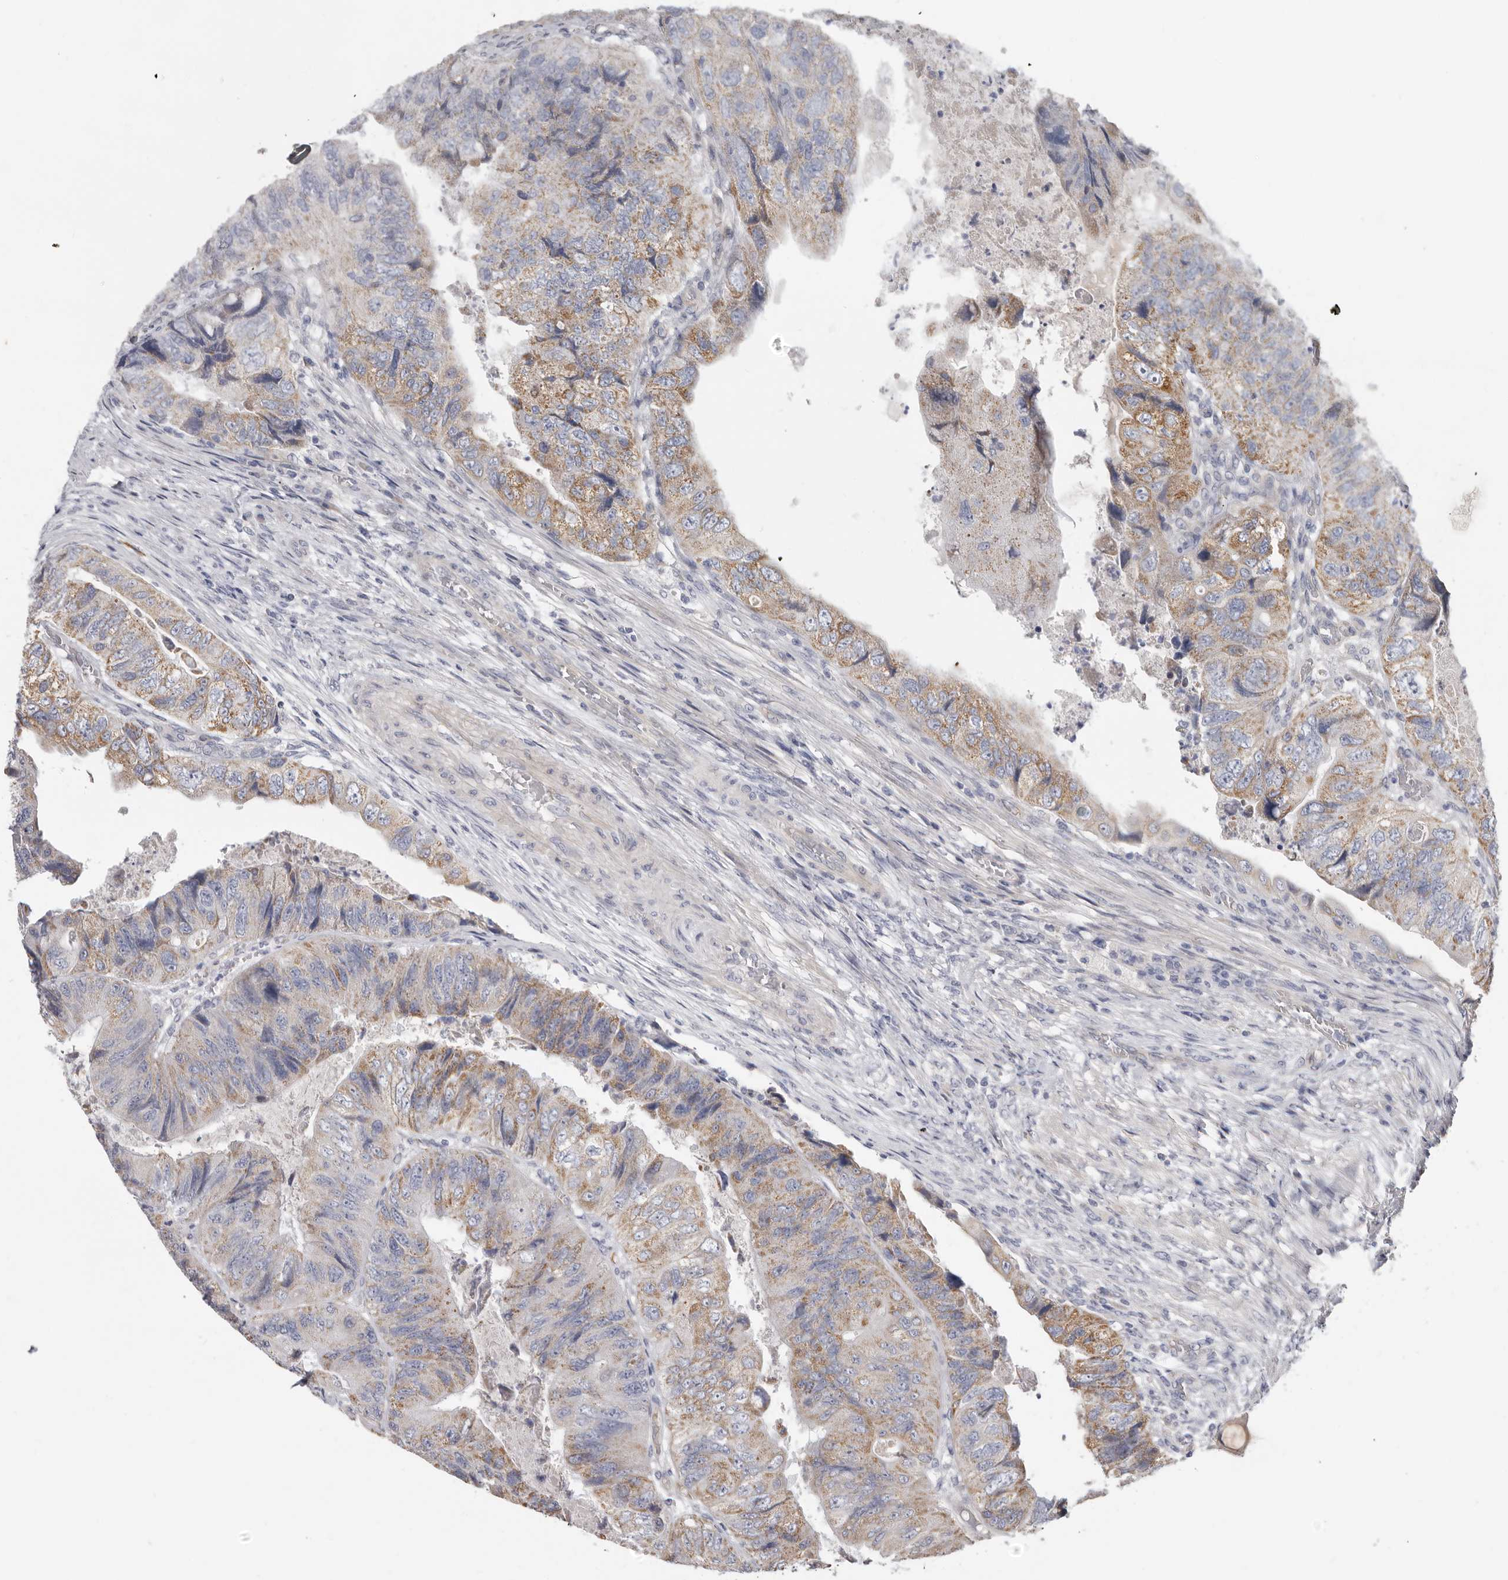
{"staining": {"intensity": "moderate", "quantity": ">75%", "location": "cytoplasmic/membranous"}, "tissue": "colorectal cancer", "cell_type": "Tumor cells", "image_type": "cancer", "snomed": [{"axis": "morphology", "description": "Adenocarcinoma, NOS"}, {"axis": "topography", "description": "Rectum"}], "caption": "IHC (DAB) staining of colorectal cancer (adenocarcinoma) exhibits moderate cytoplasmic/membranous protein staining in about >75% of tumor cells.", "gene": "SPTA1", "patient": {"sex": "male", "age": 63}}